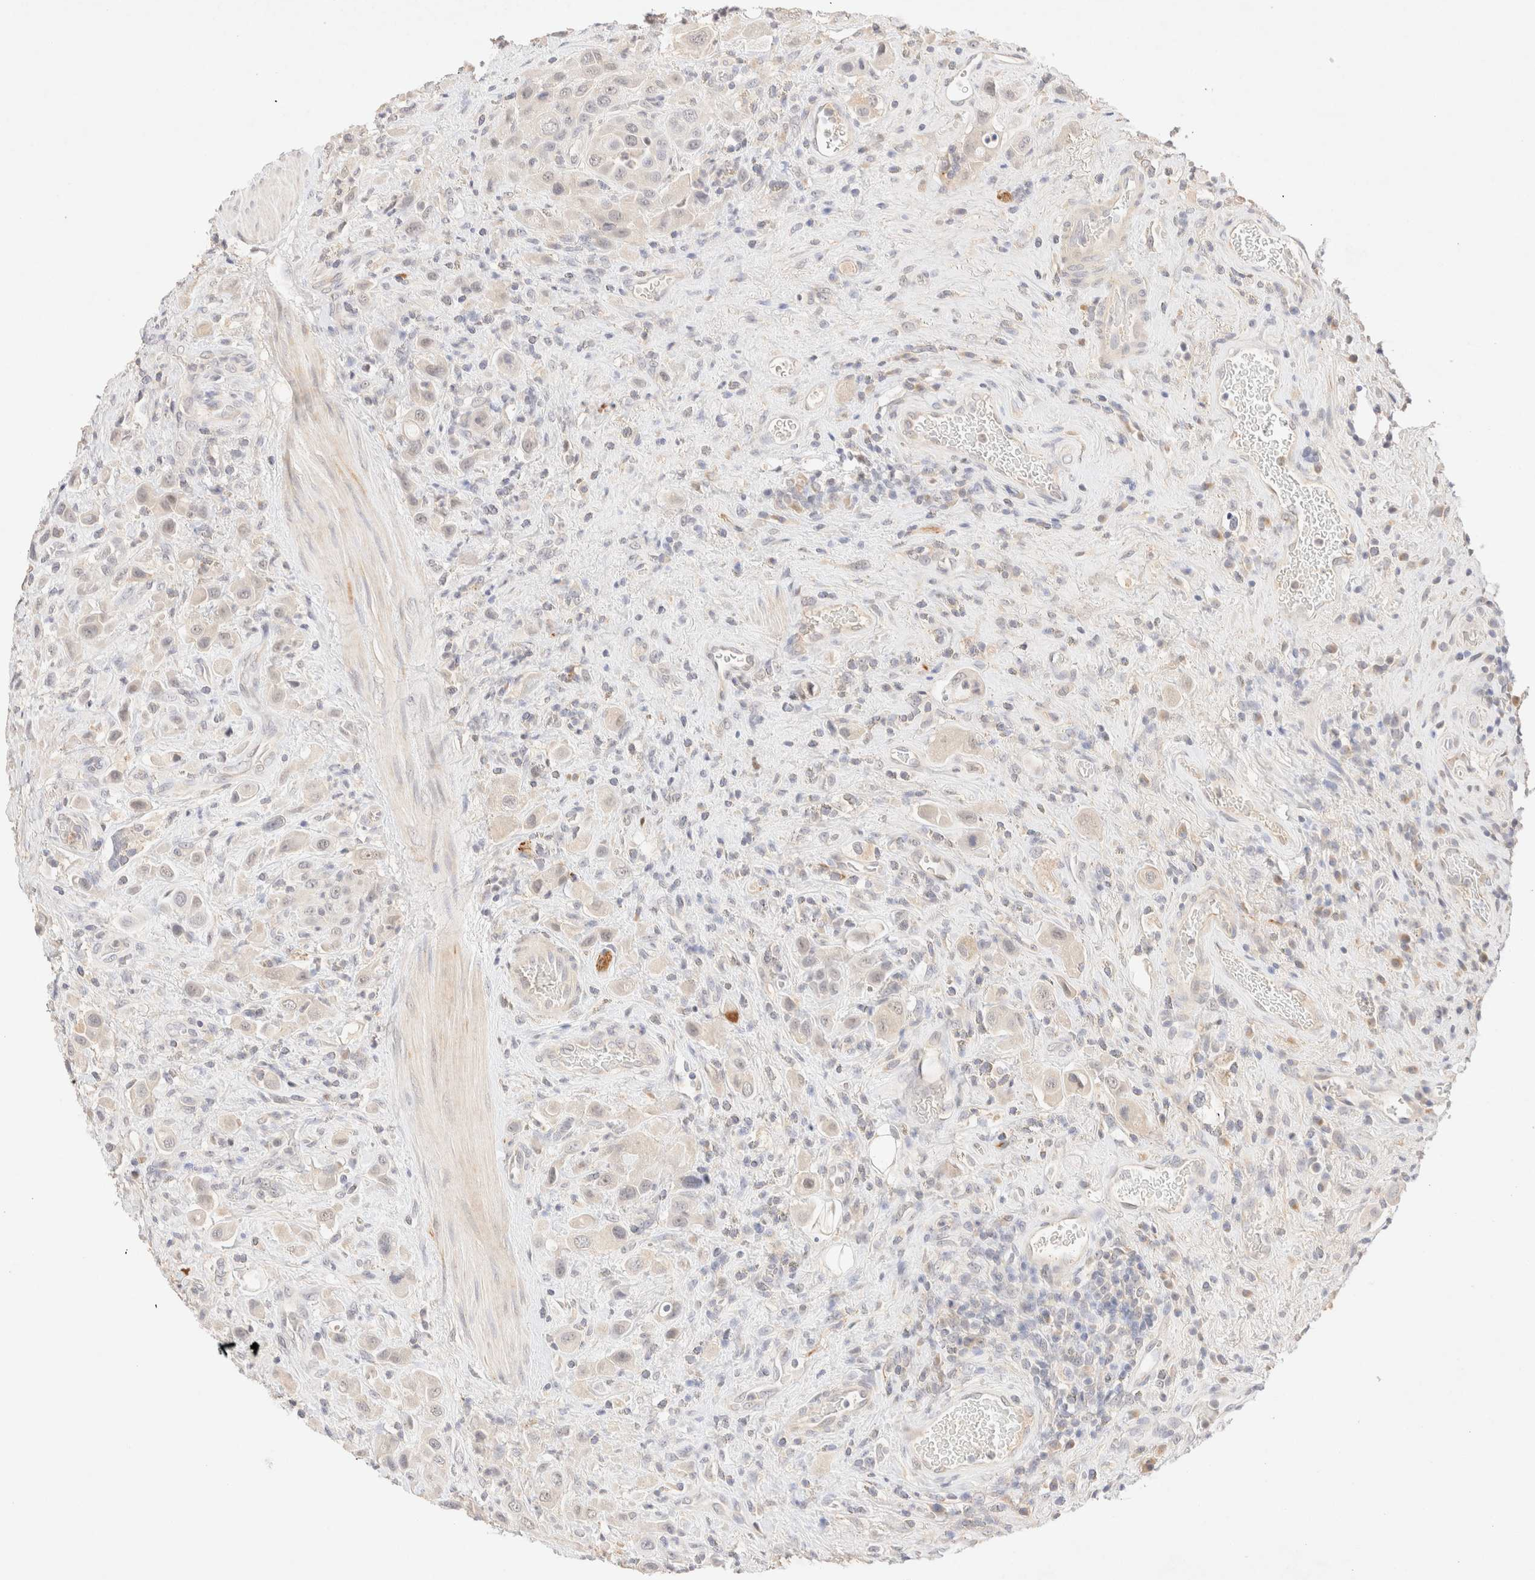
{"staining": {"intensity": "negative", "quantity": "none", "location": "none"}, "tissue": "urothelial cancer", "cell_type": "Tumor cells", "image_type": "cancer", "snomed": [{"axis": "morphology", "description": "Urothelial carcinoma, High grade"}, {"axis": "topography", "description": "Urinary bladder"}], "caption": "A micrograph of human high-grade urothelial carcinoma is negative for staining in tumor cells. (DAB (3,3'-diaminobenzidine) IHC with hematoxylin counter stain).", "gene": "SNTB1", "patient": {"sex": "male", "age": 50}}